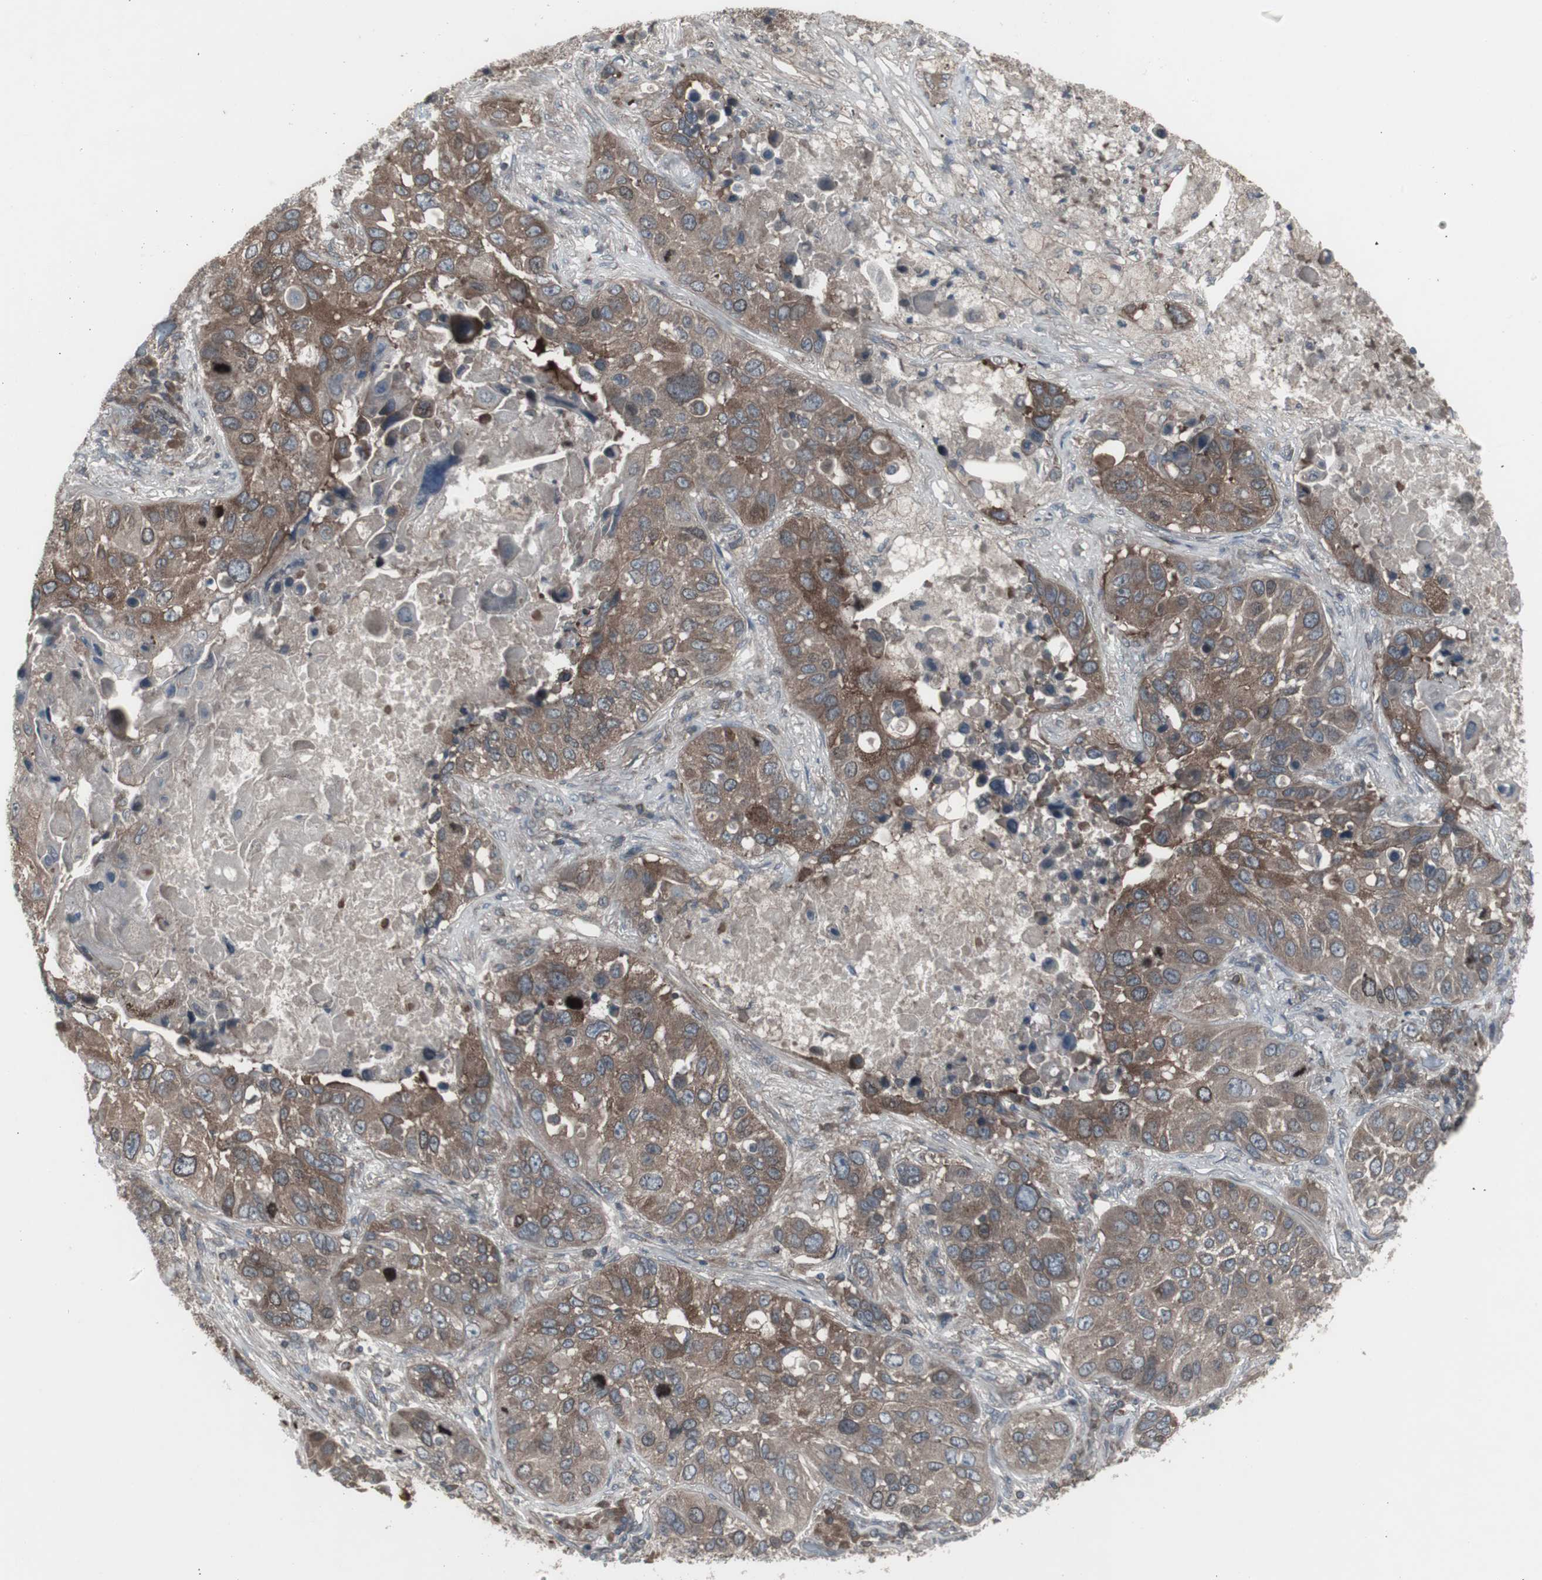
{"staining": {"intensity": "weak", "quantity": "25%-75%", "location": "cytoplasmic/membranous"}, "tissue": "lung cancer", "cell_type": "Tumor cells", "image_type": "cancer", "snomed": [{"axis": "morphology", "description": "Squamous cell carcinoma, NOS"}, {"axis": "topography", "description": "Lung"}], "caption": "IHC micrograph of human lung squamous cell carcinoma stained for a protein (brown), which displays low levels of weak cytoplasmic/membranous expression in approximately 25%-75% of tumor cells.", "gene": "SSTR2", "patient": {"sex": "male", "age": 57}}